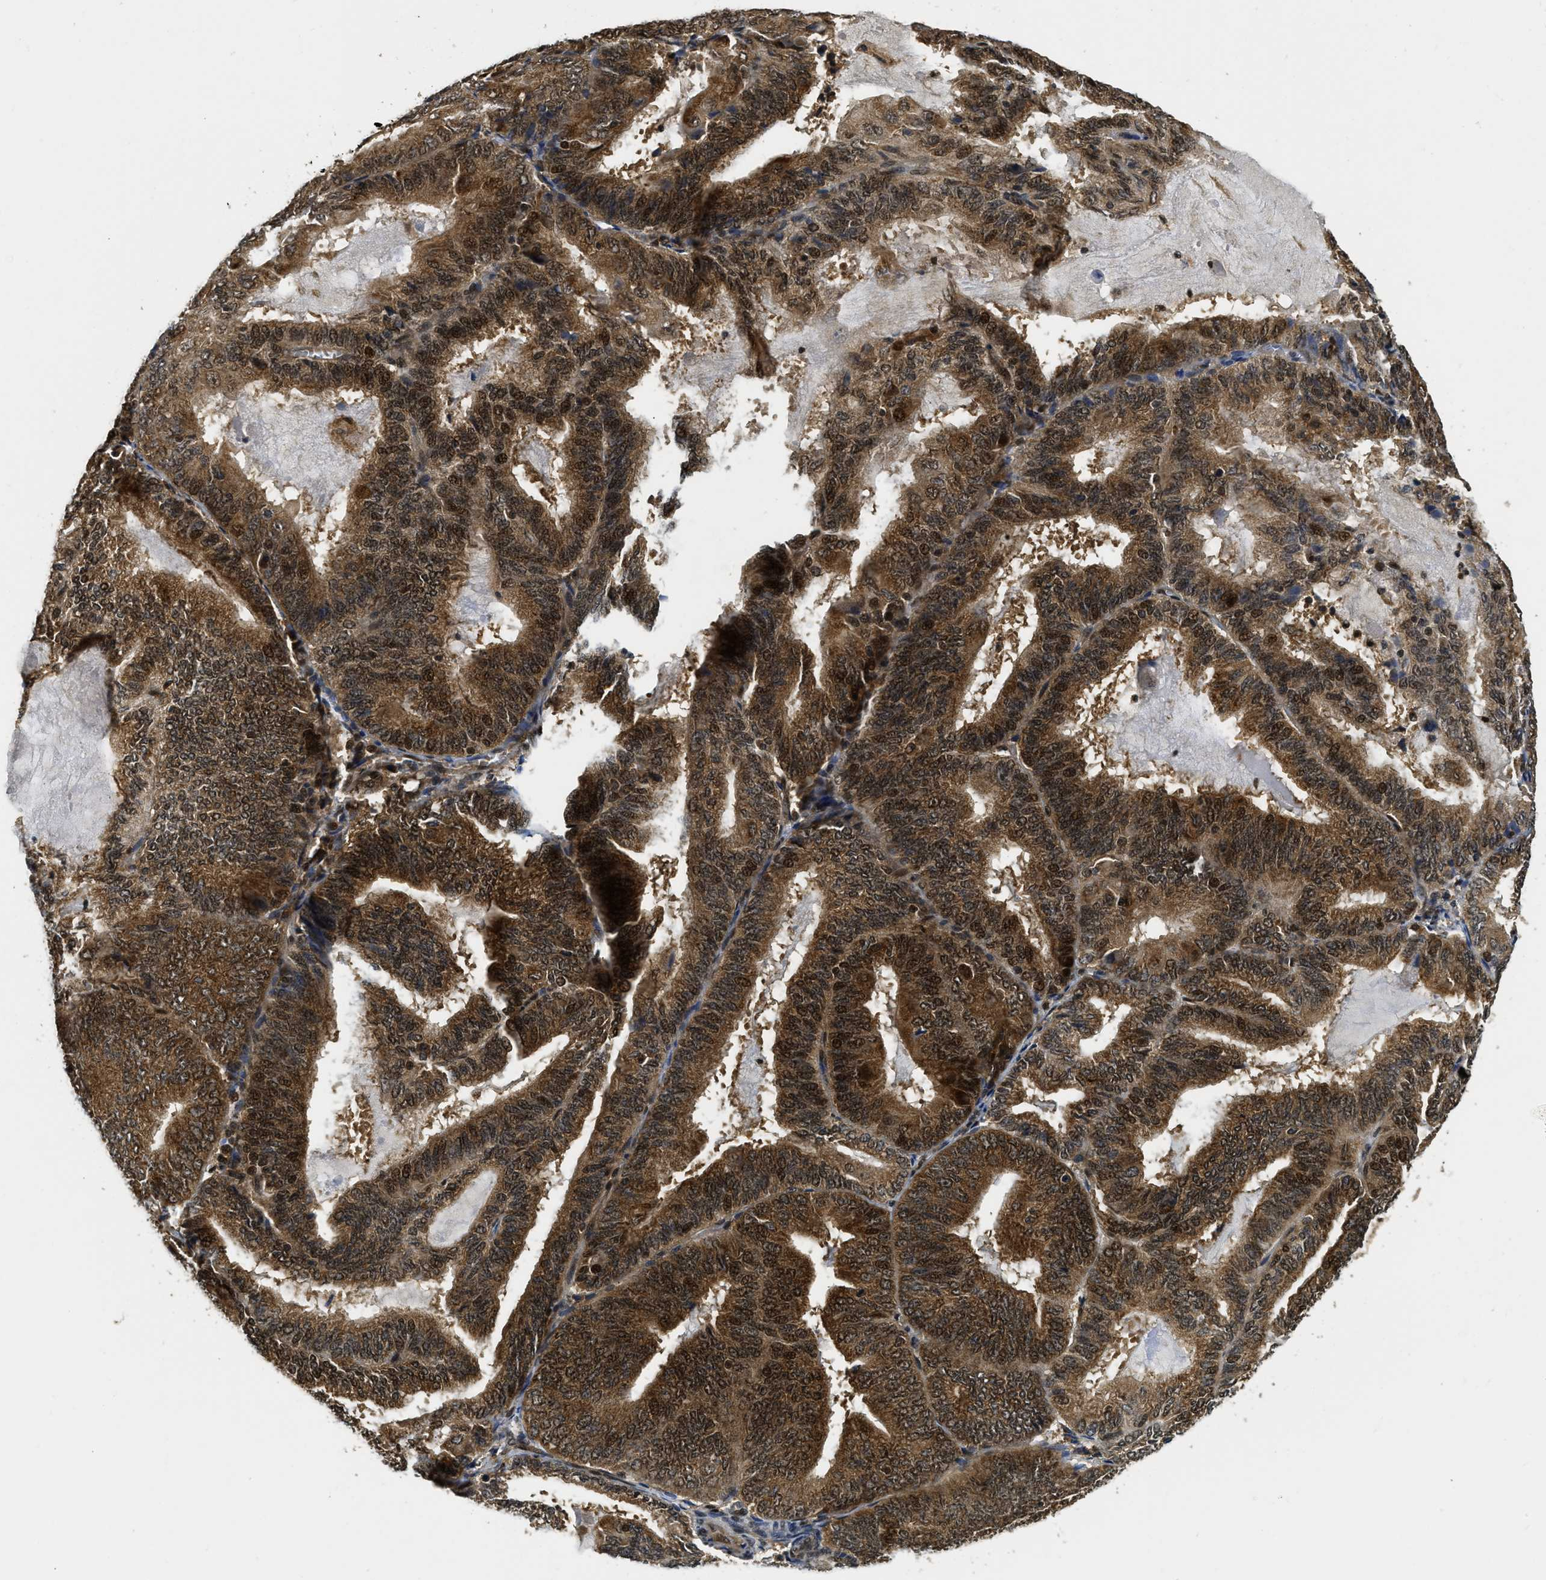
{"staining": {"intensity": "strong", "quantity": ">75%", "location": "cytoplasmic/membranous,nuclear"}, "tissue": "endometrial cancer", "cell_type": "Tumor cells", "image_type": "cancer", "snomed": [{"axis": "morphology", "description": "Adenocarcinoma, NOS"}, {"axis": "topography", "description": "Endometrium"}], "caption": "Brown immunohistochemical staining in endometrial cancer demonstrates strong cytoplasmic/membranous and nuclear positivity in approximately >75% of tumor cells.", "gene": "ADSL", "patient": {"sex": "female", "age": 81}}